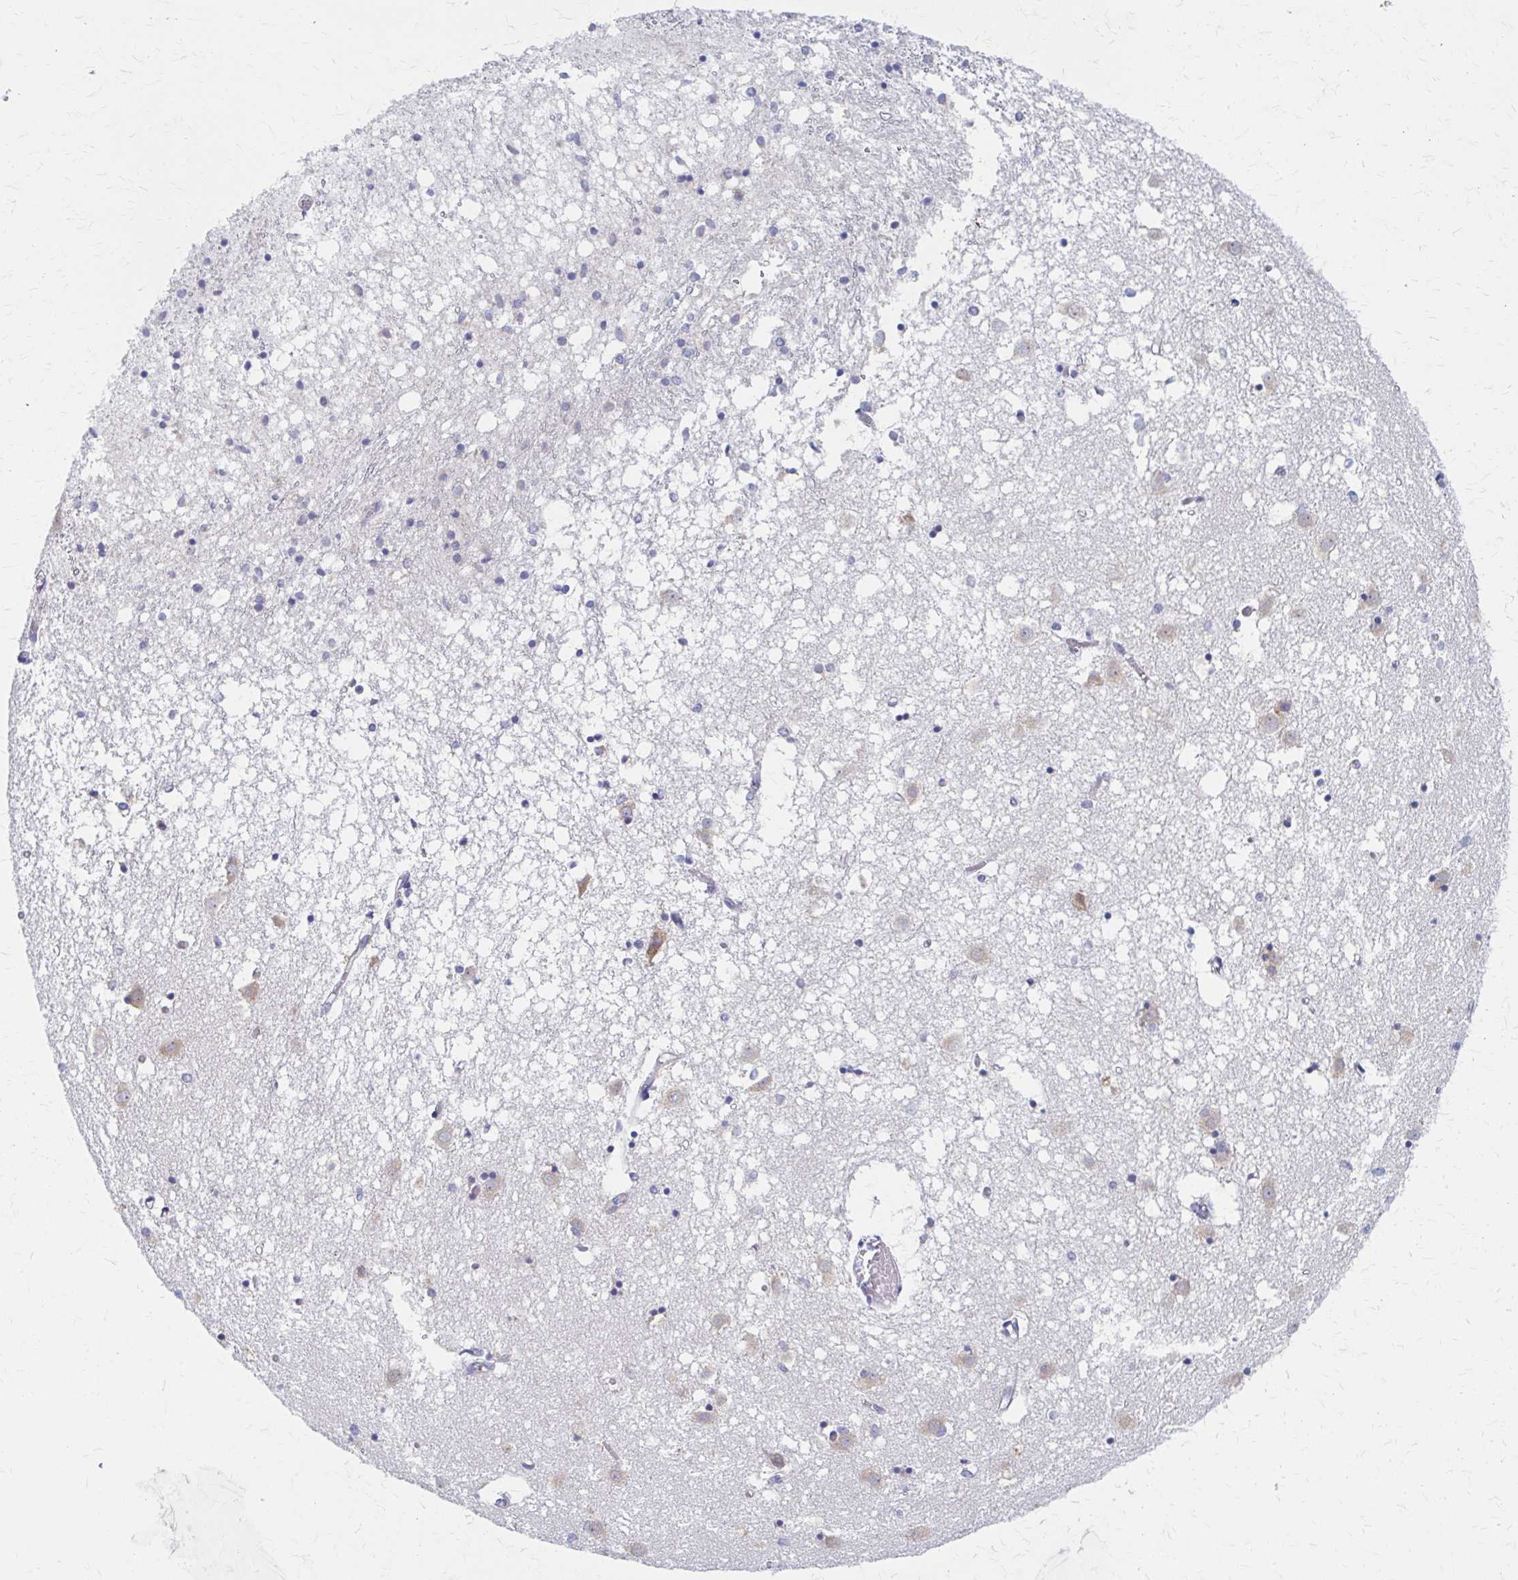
{"staining": {"intensity": "negative", "quantity": "none", "location": "none"}, "tissue": "caudate", "cell_type": "Glial cells", "image_type": "normal", "snomed": [{"axis": "morphology", "description": "Normal tissue, NOS"}, {"axis": "topography", "description": "Lateral ventricle wall"}], "caption": "Immunohistochemistry image of normal caudate stained for a protein (brown), which exhibits no expression in glial cells. Brightfield microscopy of IHC stained with DAB (brown) and hematoxylin (blue), captured at high magnification.", "gene": "RPL27A", "patient": {"sex": "male", "age": 70}}